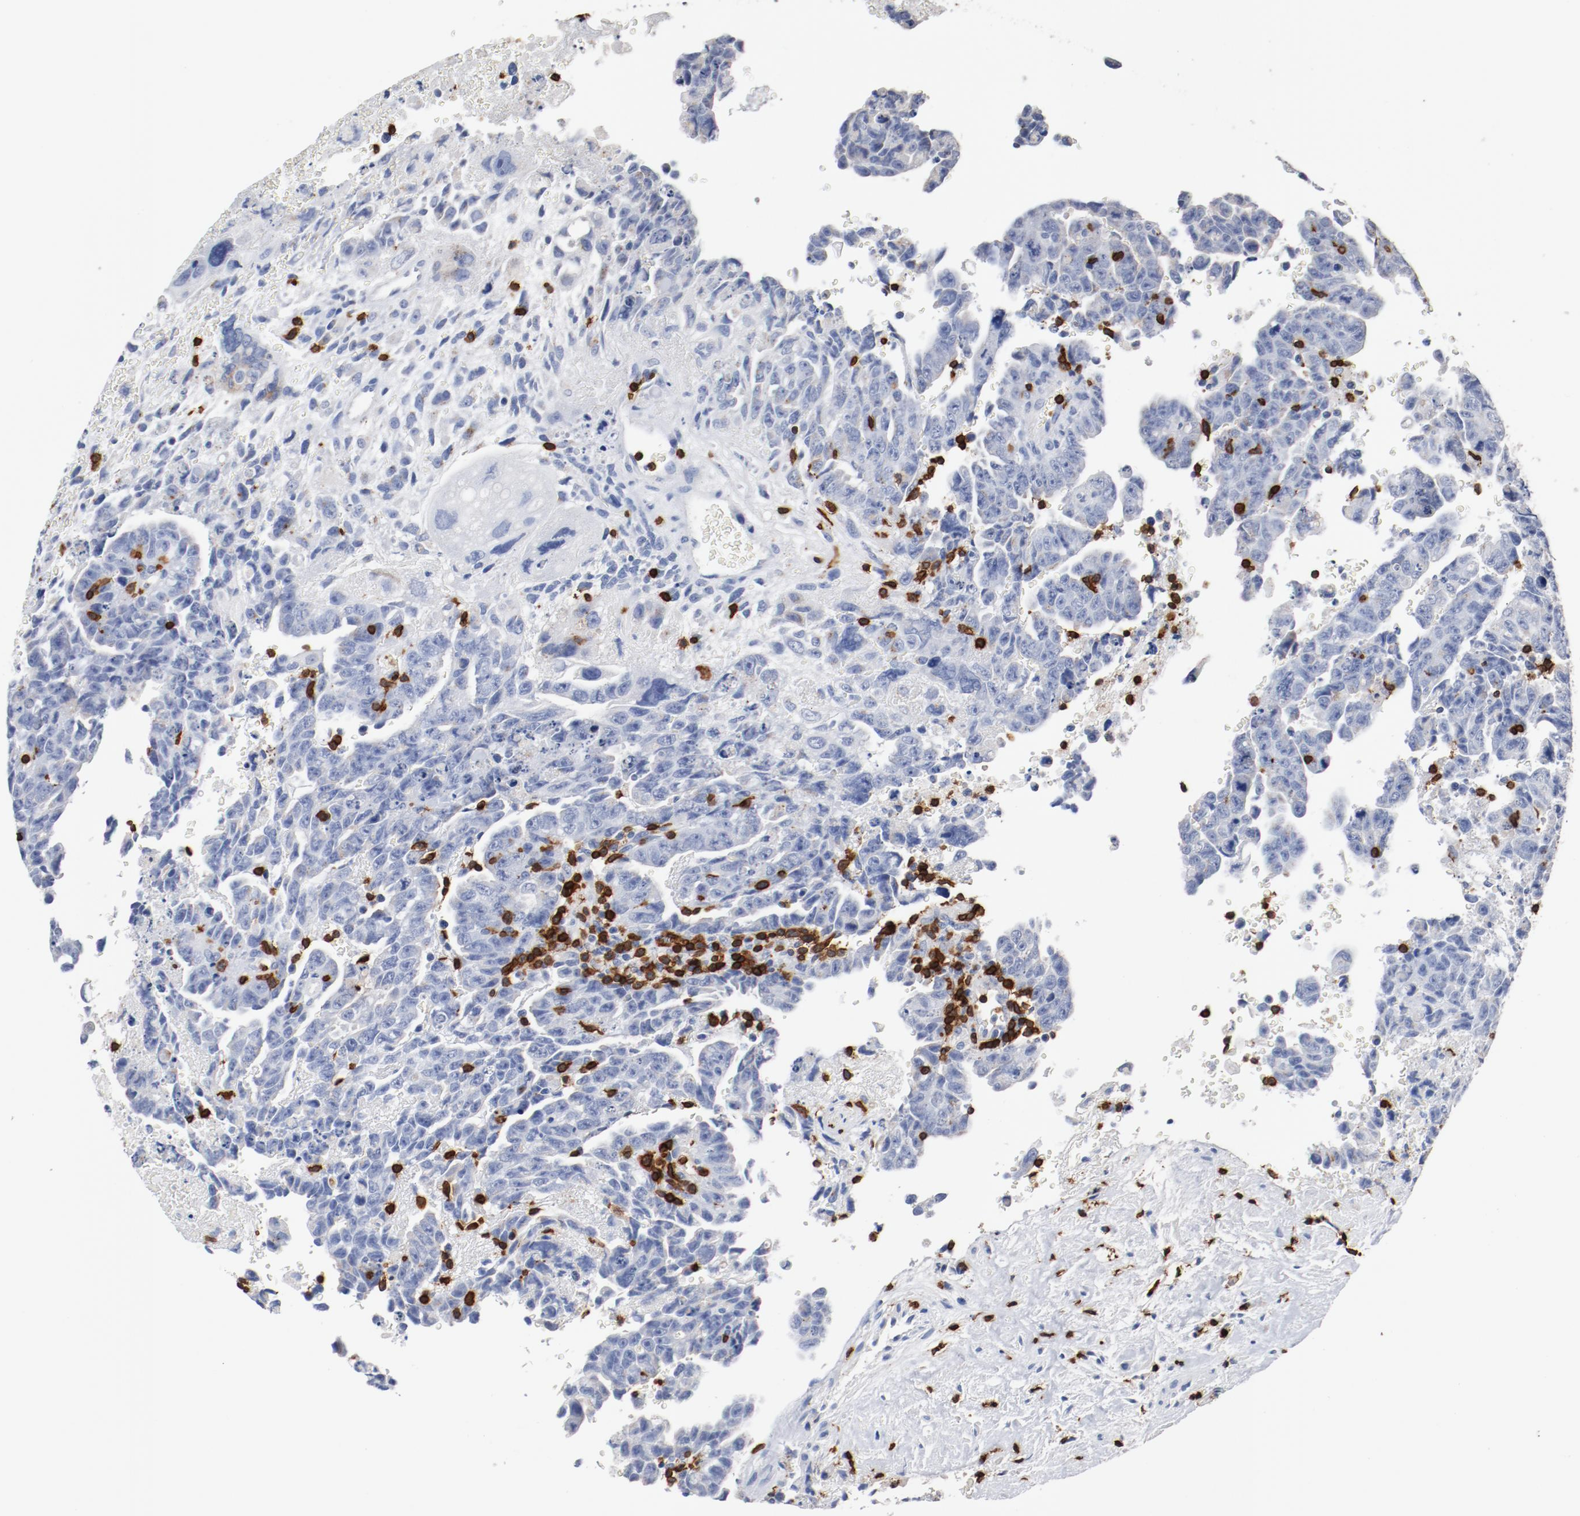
{"staining": {"intensity": "negative", "quantity": "none", "location": "none"}, "tissue": "testis cancer", "cell_type": "Tumor cells", "image_type": "cancer", "snomed": [{"axis": "morphology", "description": "Carcinoma, Embryonal, NOS"}, {"axis": "topography", "description": "Testis"}], "caption": "Tumor cells are negative for protein expression in human testis cancer.", "gene": "CD247", "patient": {"sex": "male", "age": 28}}